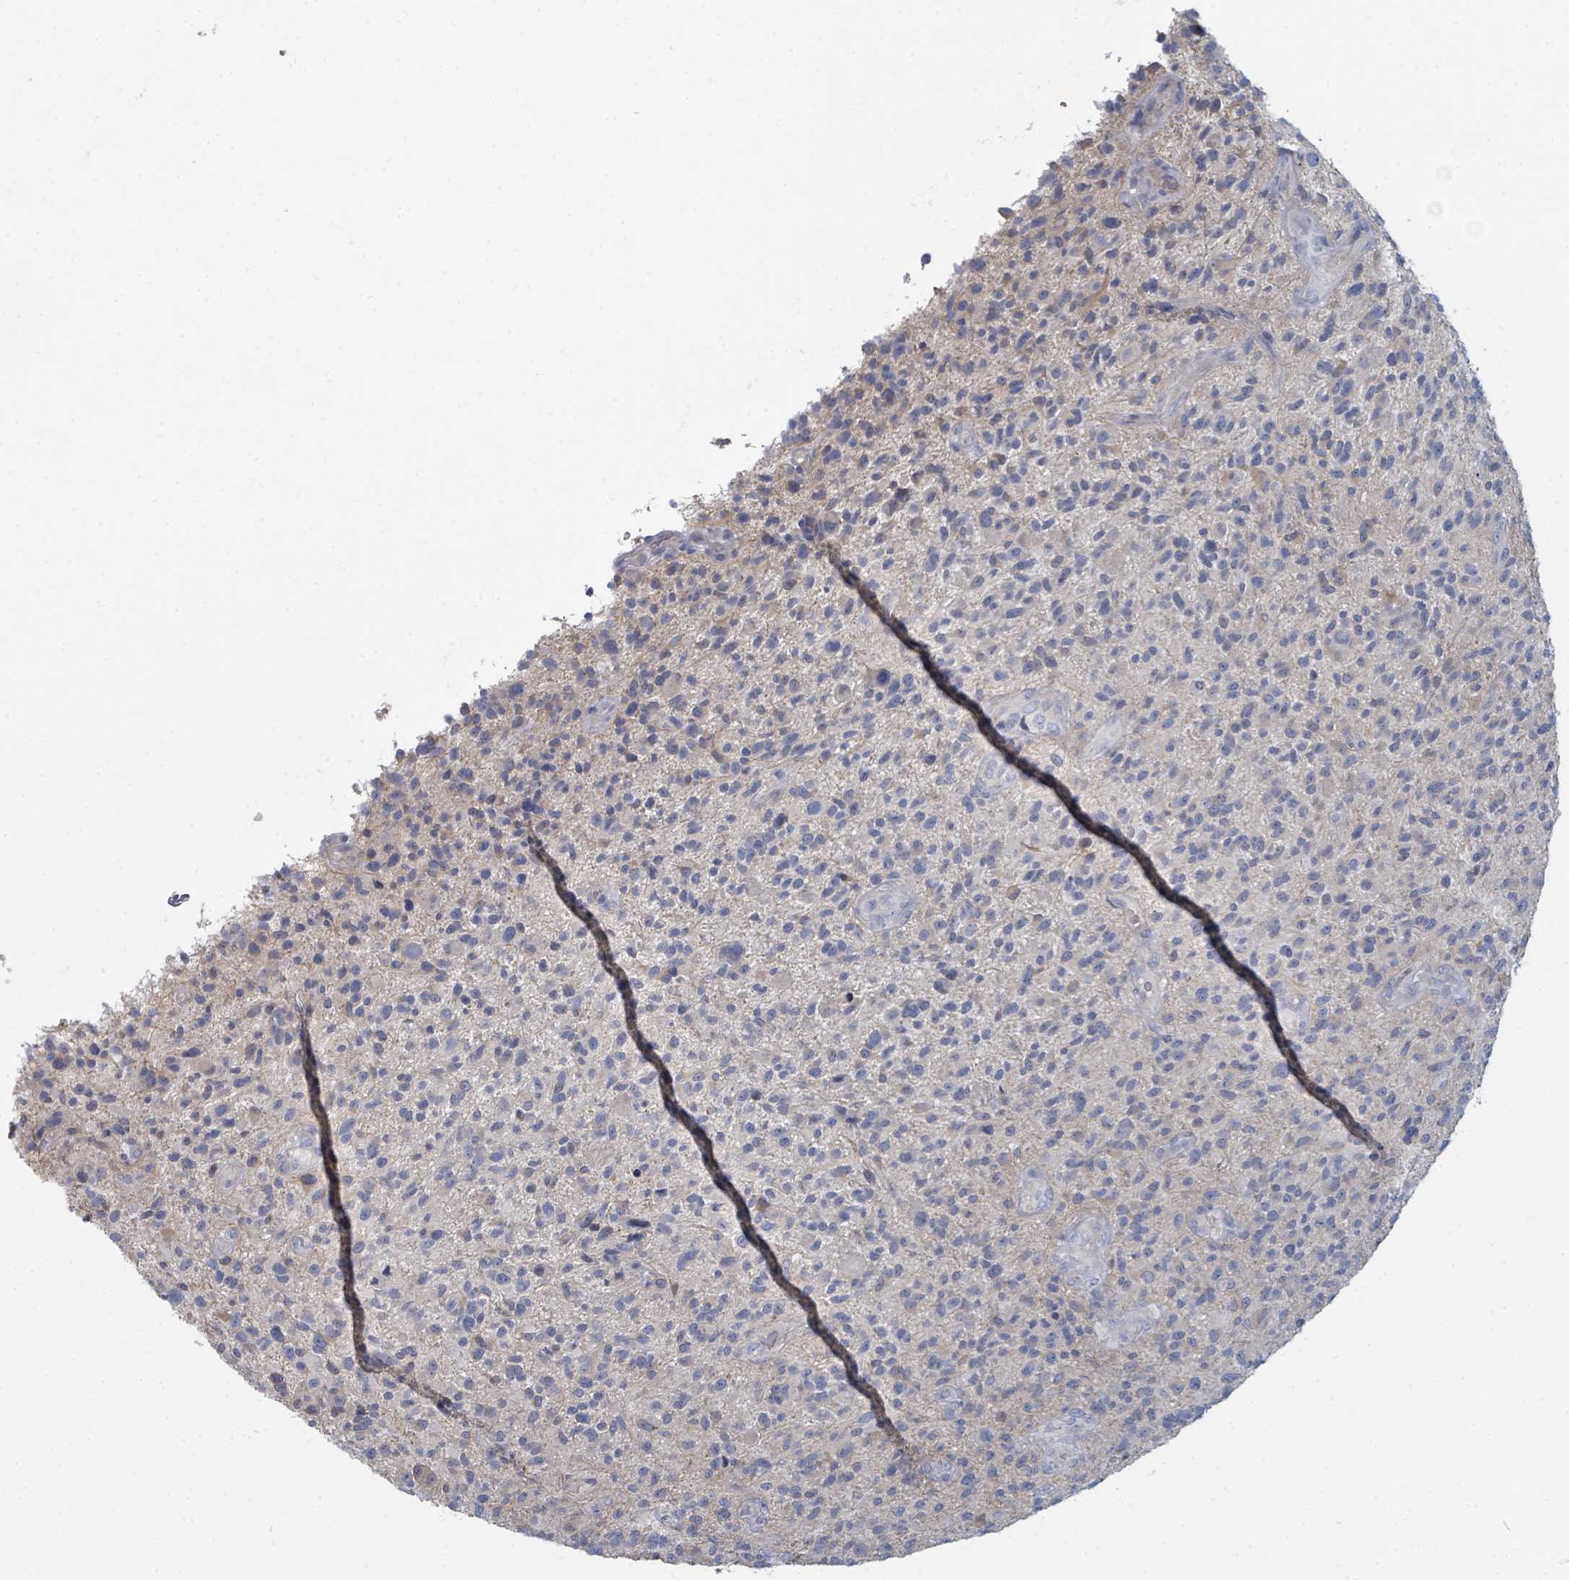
{"staining": {"intensity": "negative", "quantity": "none", "location": "none"}, "tissue": "glioma", "cell_type": "Tumor cells", "image_type": "cancer", "snomed": [{"axis": "morphology", "description": "Glioma, malignant, High grade"}, {"axis": "topography", "description": "Brain"}], "caption": "Immunohistochemistry (IHC) photomicrograph of high-grade glioma (malignant) stained for a protein (brown), which demonstrates no expression in tumor cells.", "gene": "SLC25A45", "patient": {"sex": "male", "age": 47}}